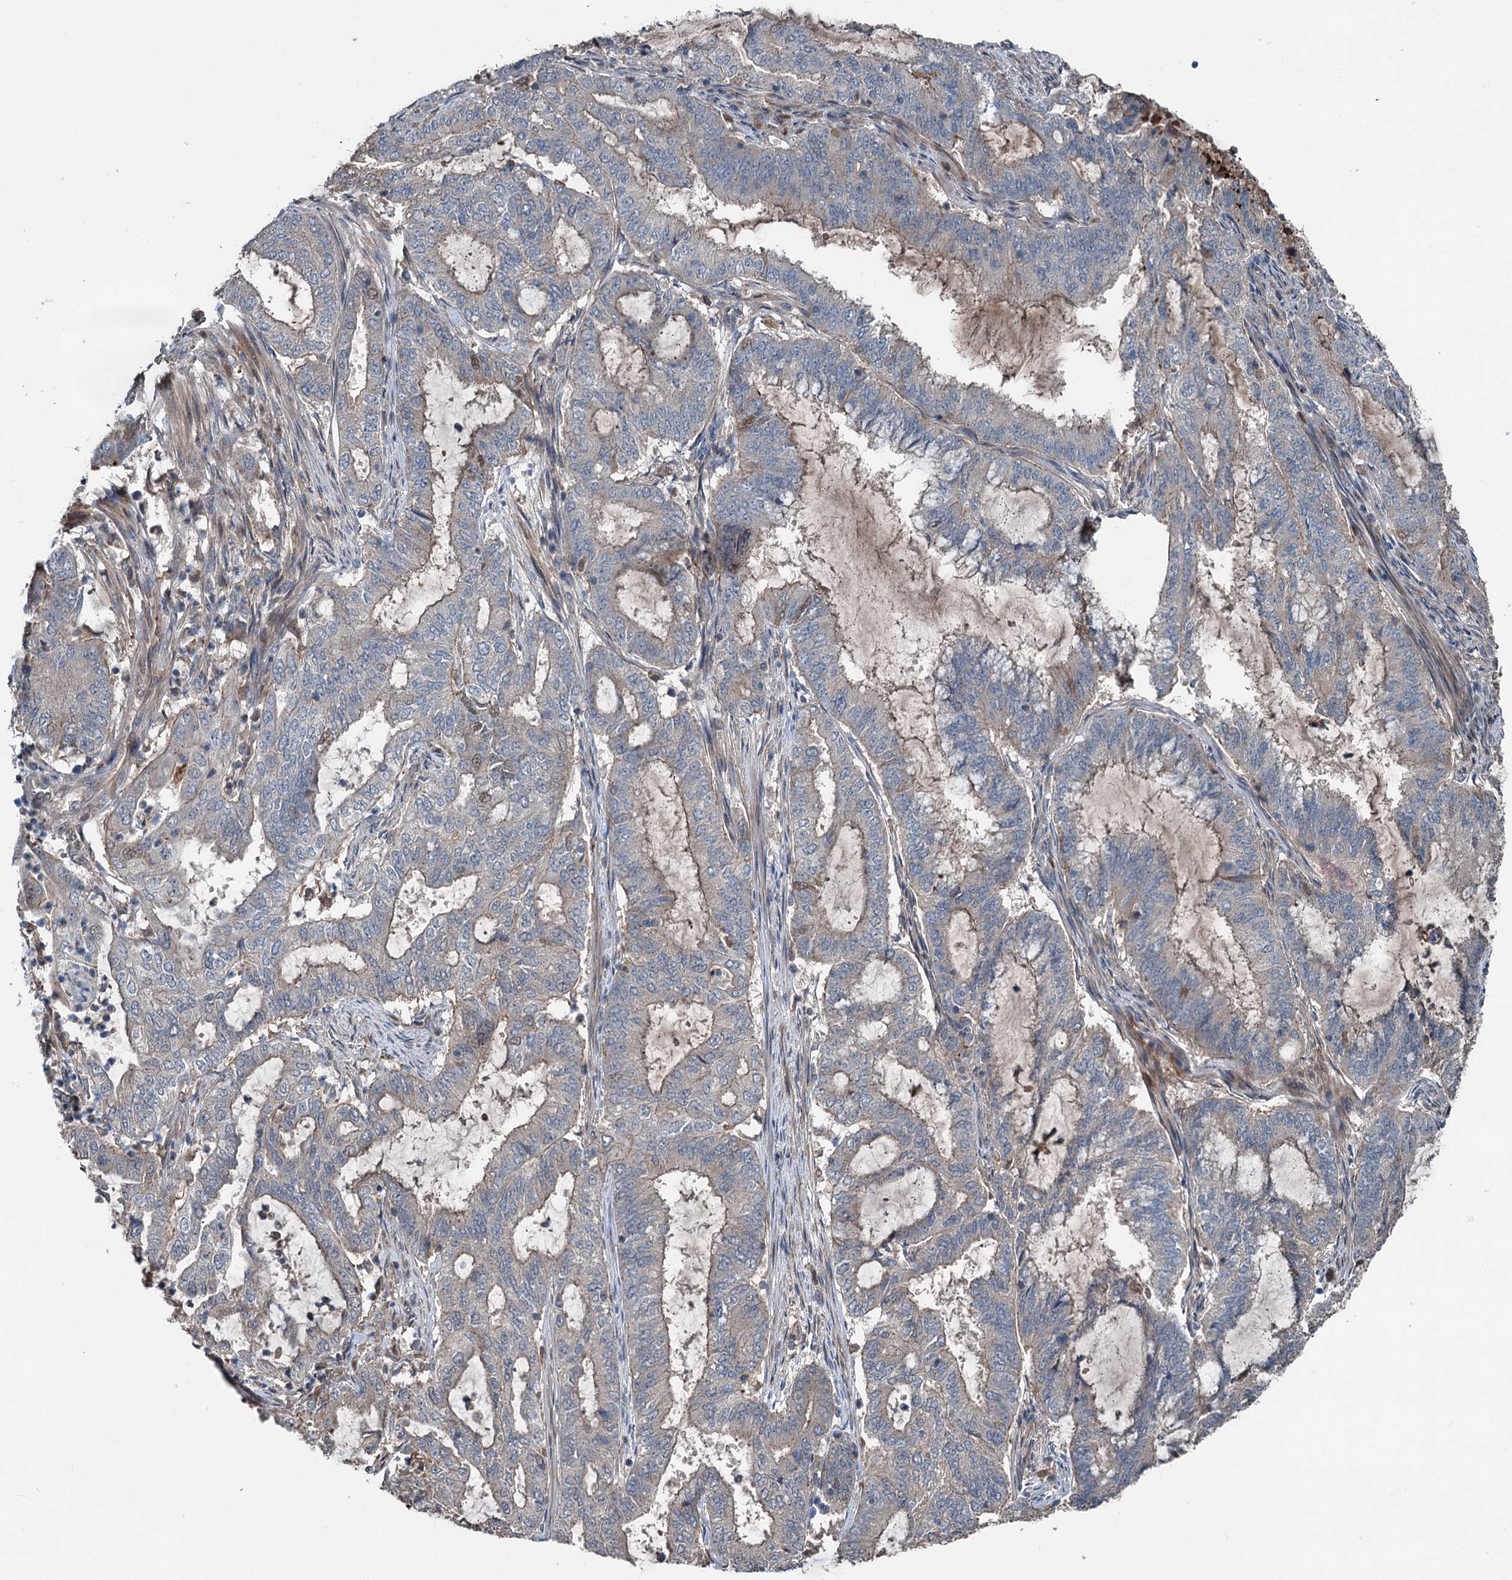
{"staining": {"intensity": "weak", "quantity": "<25%", "location": "cytoplasmic/membranous"}, "tissue": "endometrial cancer", "cell_type": "Tumor cells", "image_type": "cancer", "snomed": [{"axis": "morphology", "description": "Adenocarcinoma, NOS"}, {"axis": "topography", "description": "Endometrium"}], "caption": "Immunohistochemistry (IHC) of human adenocarcinoma (endometrial) exhibits no positivity in tumor cells. (DAB immunohistochemistry (IHC) visualized using brightfield microscopy, high magnification).", "gene": "TEDC1", "patient": {"sex": "female", "age": 51}}